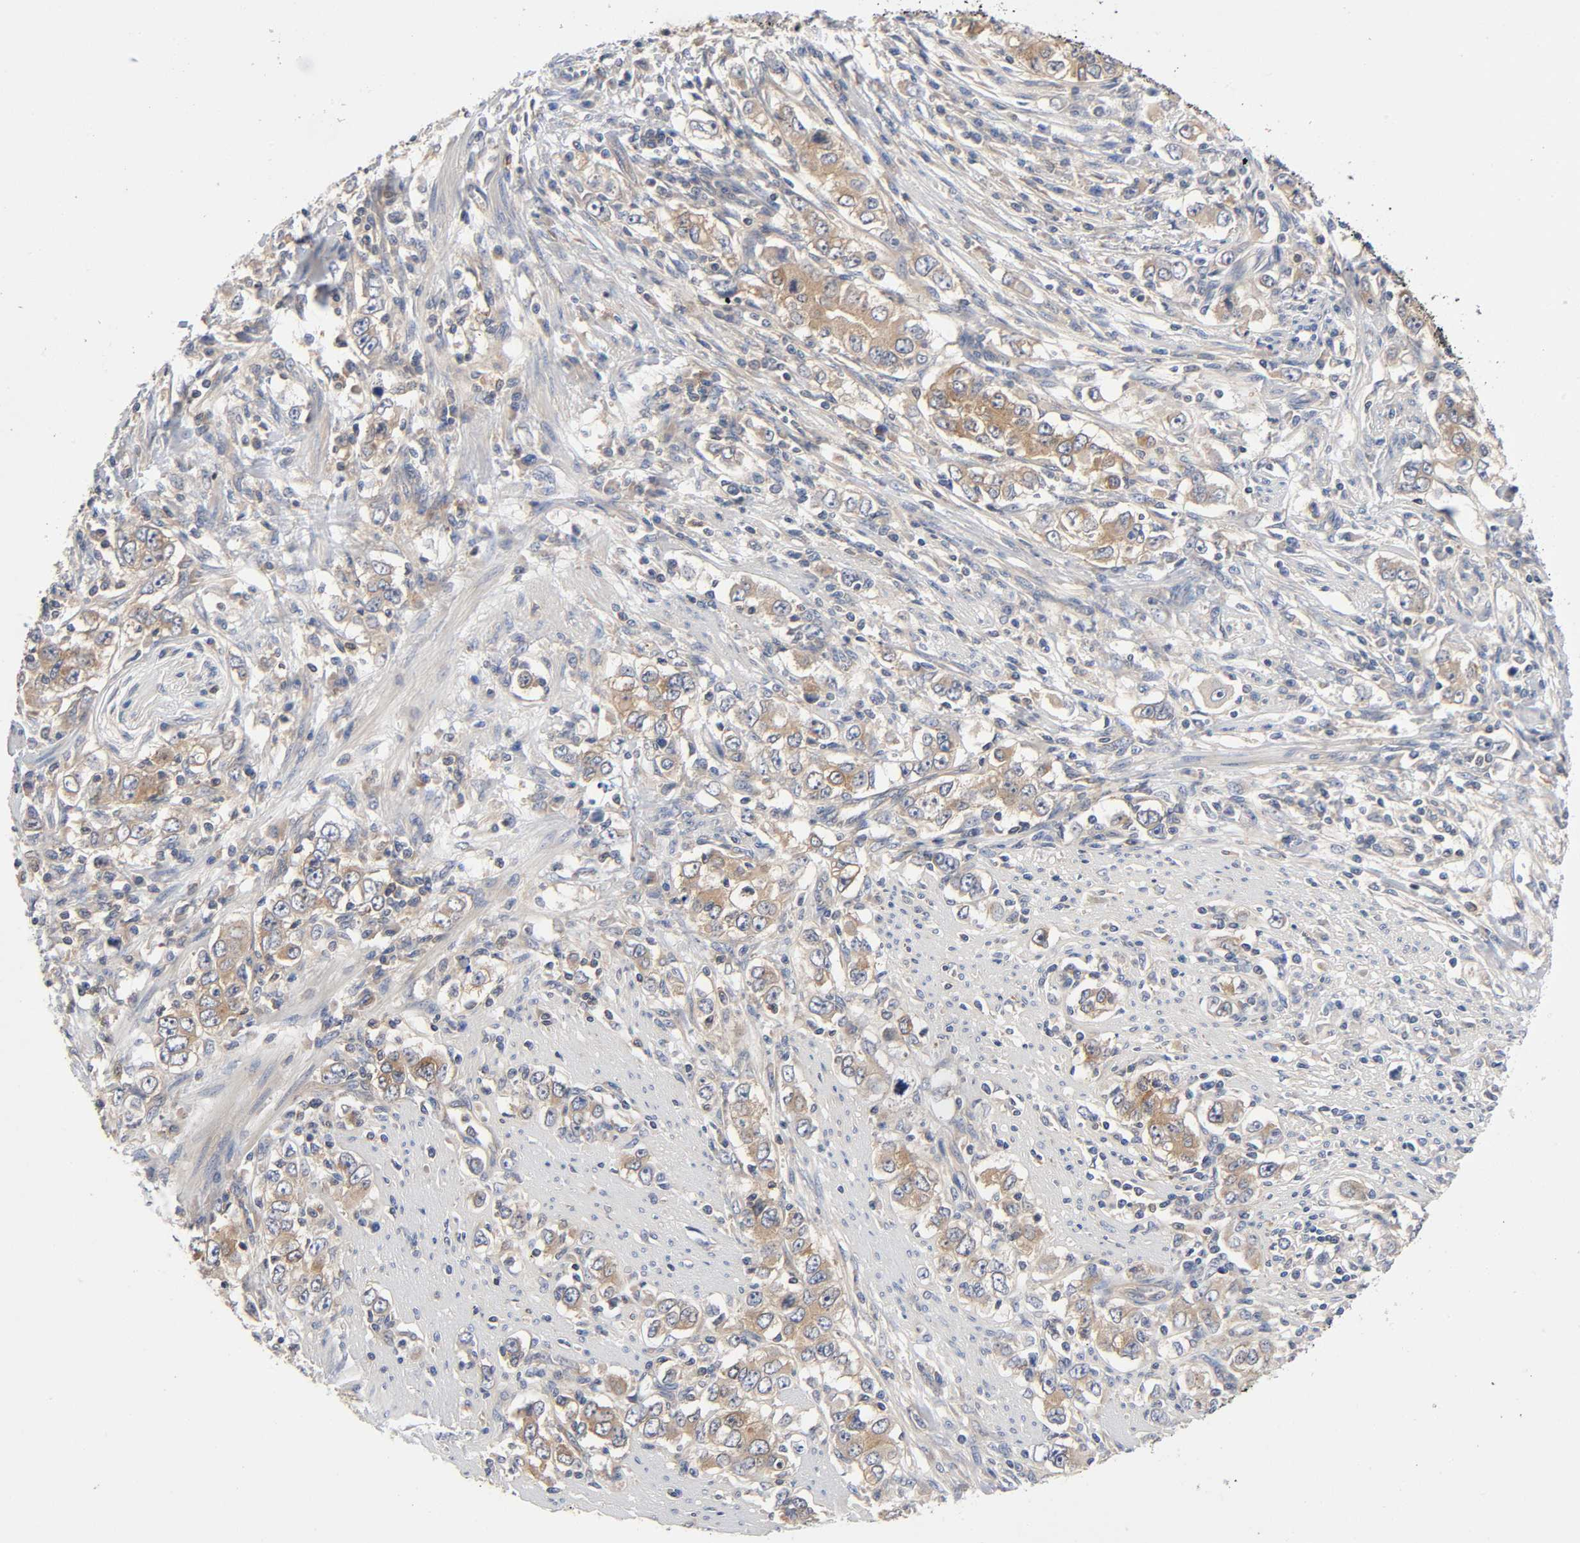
{"staining": {"intensity": "moderate", "quantity": ">75%", "location": "cytoplasmic/membranous"}, "tissue": "stomach cancer", "cell_type": "Tumor cells", "image_type": "cancer", "snomed": [{"axis": "morphology", "description": "Adenocarcinoma, NOS"}, {"axis": "topography", "description": "Stomach, lower"}], "caption": "Moderate cytoplasmic/membranous protein staining is appreciated in approximately >75% of tumor cells in stomach cancer.", "gene": "PRKAB1", "patient": {"sex": "female", "age": 72}}